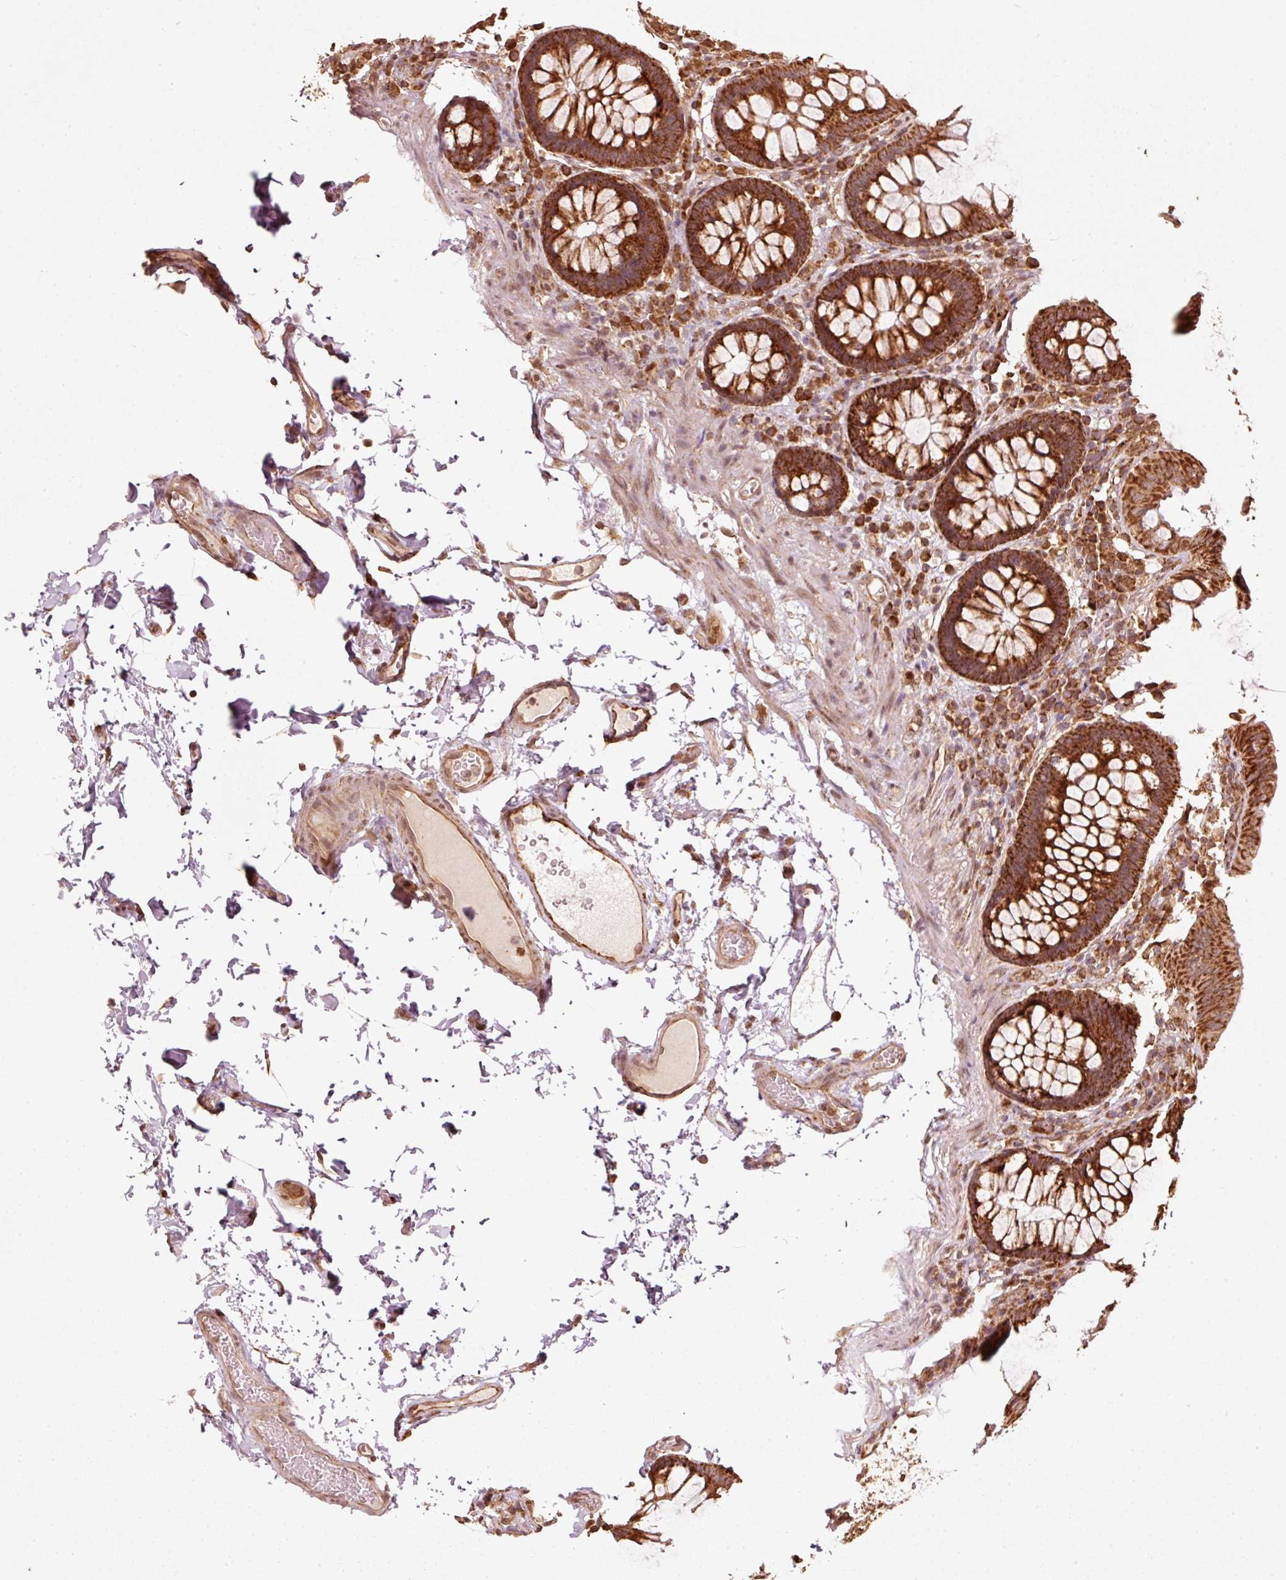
{"staining": {"intensity": "moderate", "quantity": ">75%", "location": "cytoplasmic/membranous"}, "tissue": "colon", "cell_type": "Endothelial cells", "image_type": "normal", "snomed": [{"axis": "morphology", "description": "Normal tissue, NOS"}, {"axis": "topography", "description": "Colon"}, {"axis": "topography", "description": "Peripheral nerve tissue"}], "caption": "An immunohistochemistry (IHC) micrograph of normal tissue is shown. Protein staining in brown shows moderate cytoplasmic/membranous positivity in colon within endothelial cells. The staining was performed using DAB (3,3'-diaminobenzidine), with brown indicating positive protein expression. Nuclei are stained blue with hematoxylin.", "gene": "MRPL16", "patient": {"sex": "male", "age": 84}}